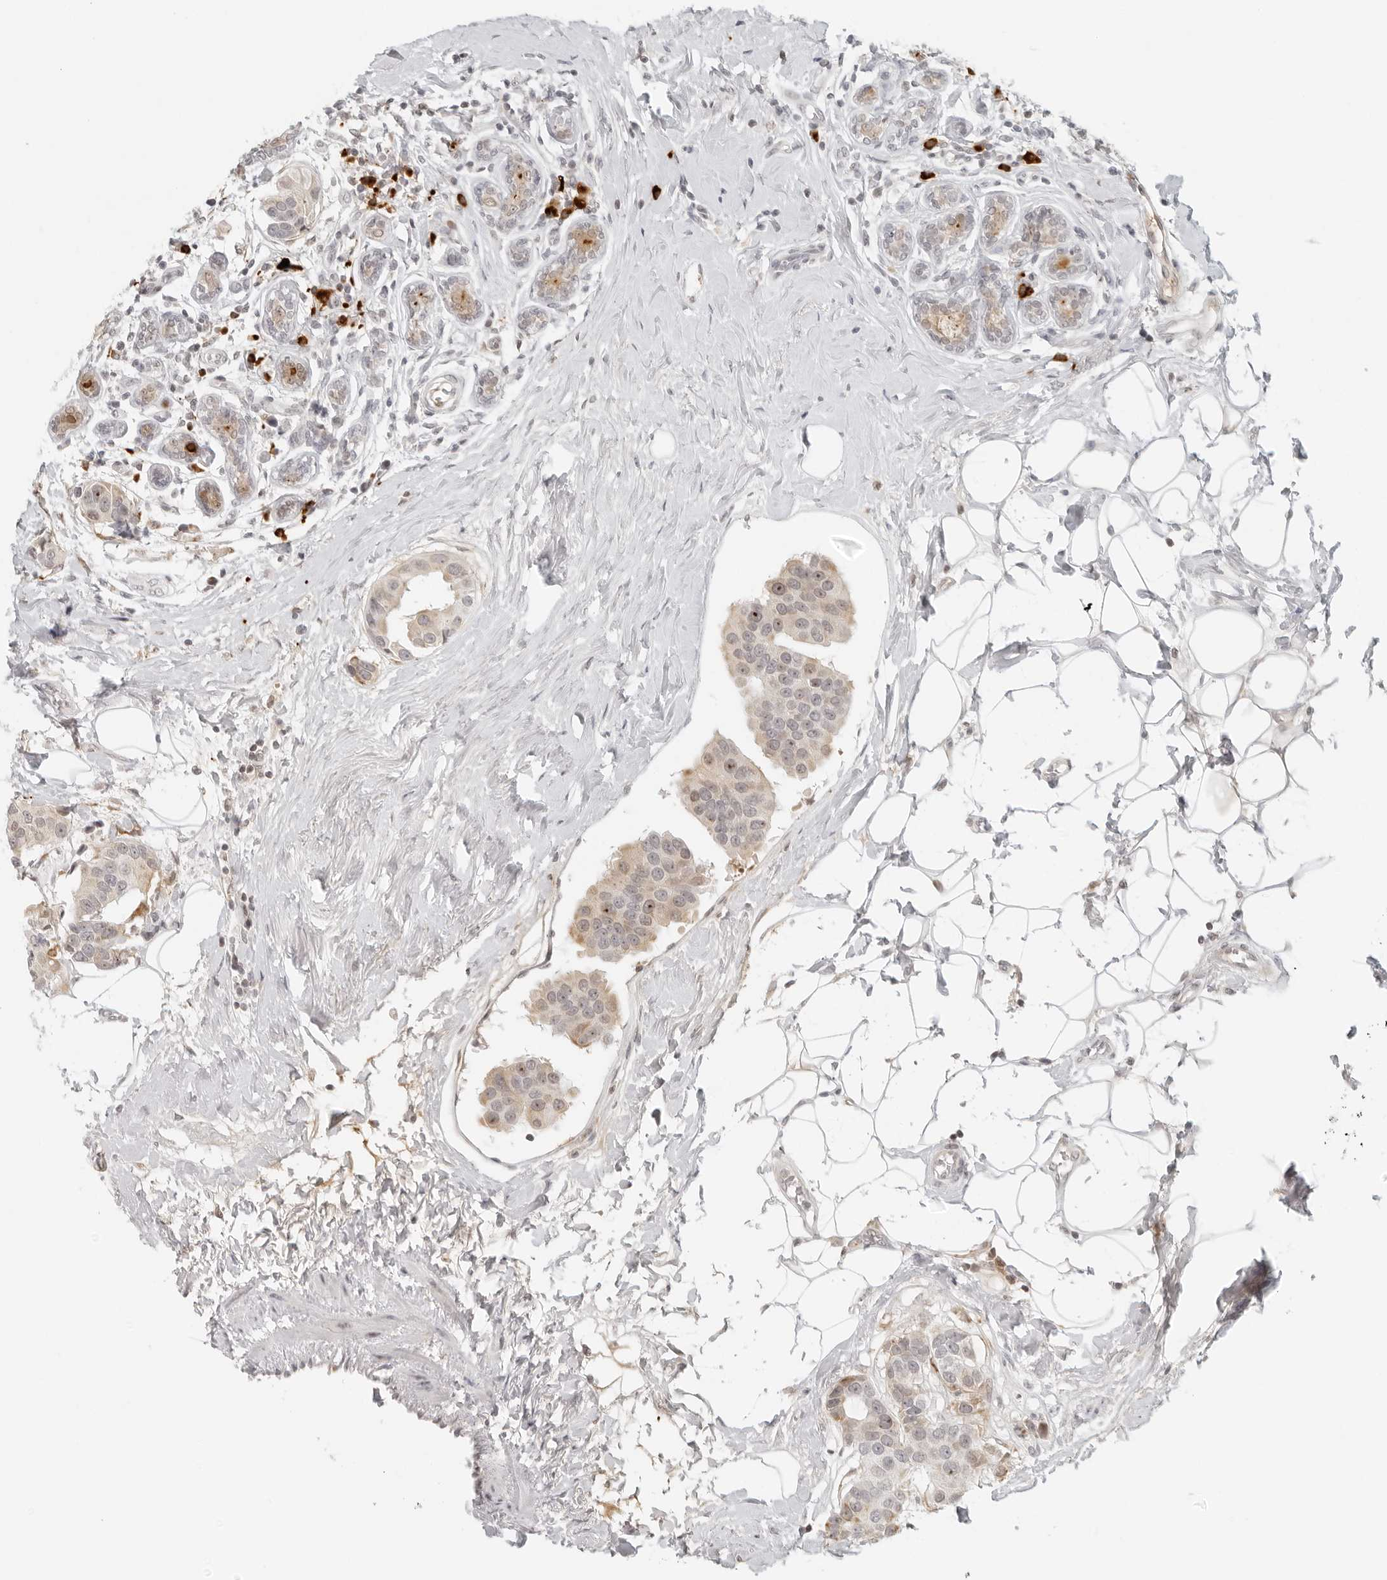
{"staining": {"intensity": "moderate", "quantity": "<25%", "location": "nuclear"}, "tissue": "breast cancer", "cell_type": "Tumor cells", "image_type": "cancer", "snomed": [{"axis": "morphology", "description": "Normal tissue, NOS"}, {"axis": "morphology", "description": "Duct carcinoma"}, {"axis": "topography", "description": "Breast"}], "caption": "This histopathology image displays breast cancer stained with immunohistochemistry (IHC) to label a protein in brown. The nuclear of tumor cells show moderate positivity for the protein. Nuclei are counter-stained blue.", "gene": "ZNF678", "patient": {"sex": "female", "age": 39}}